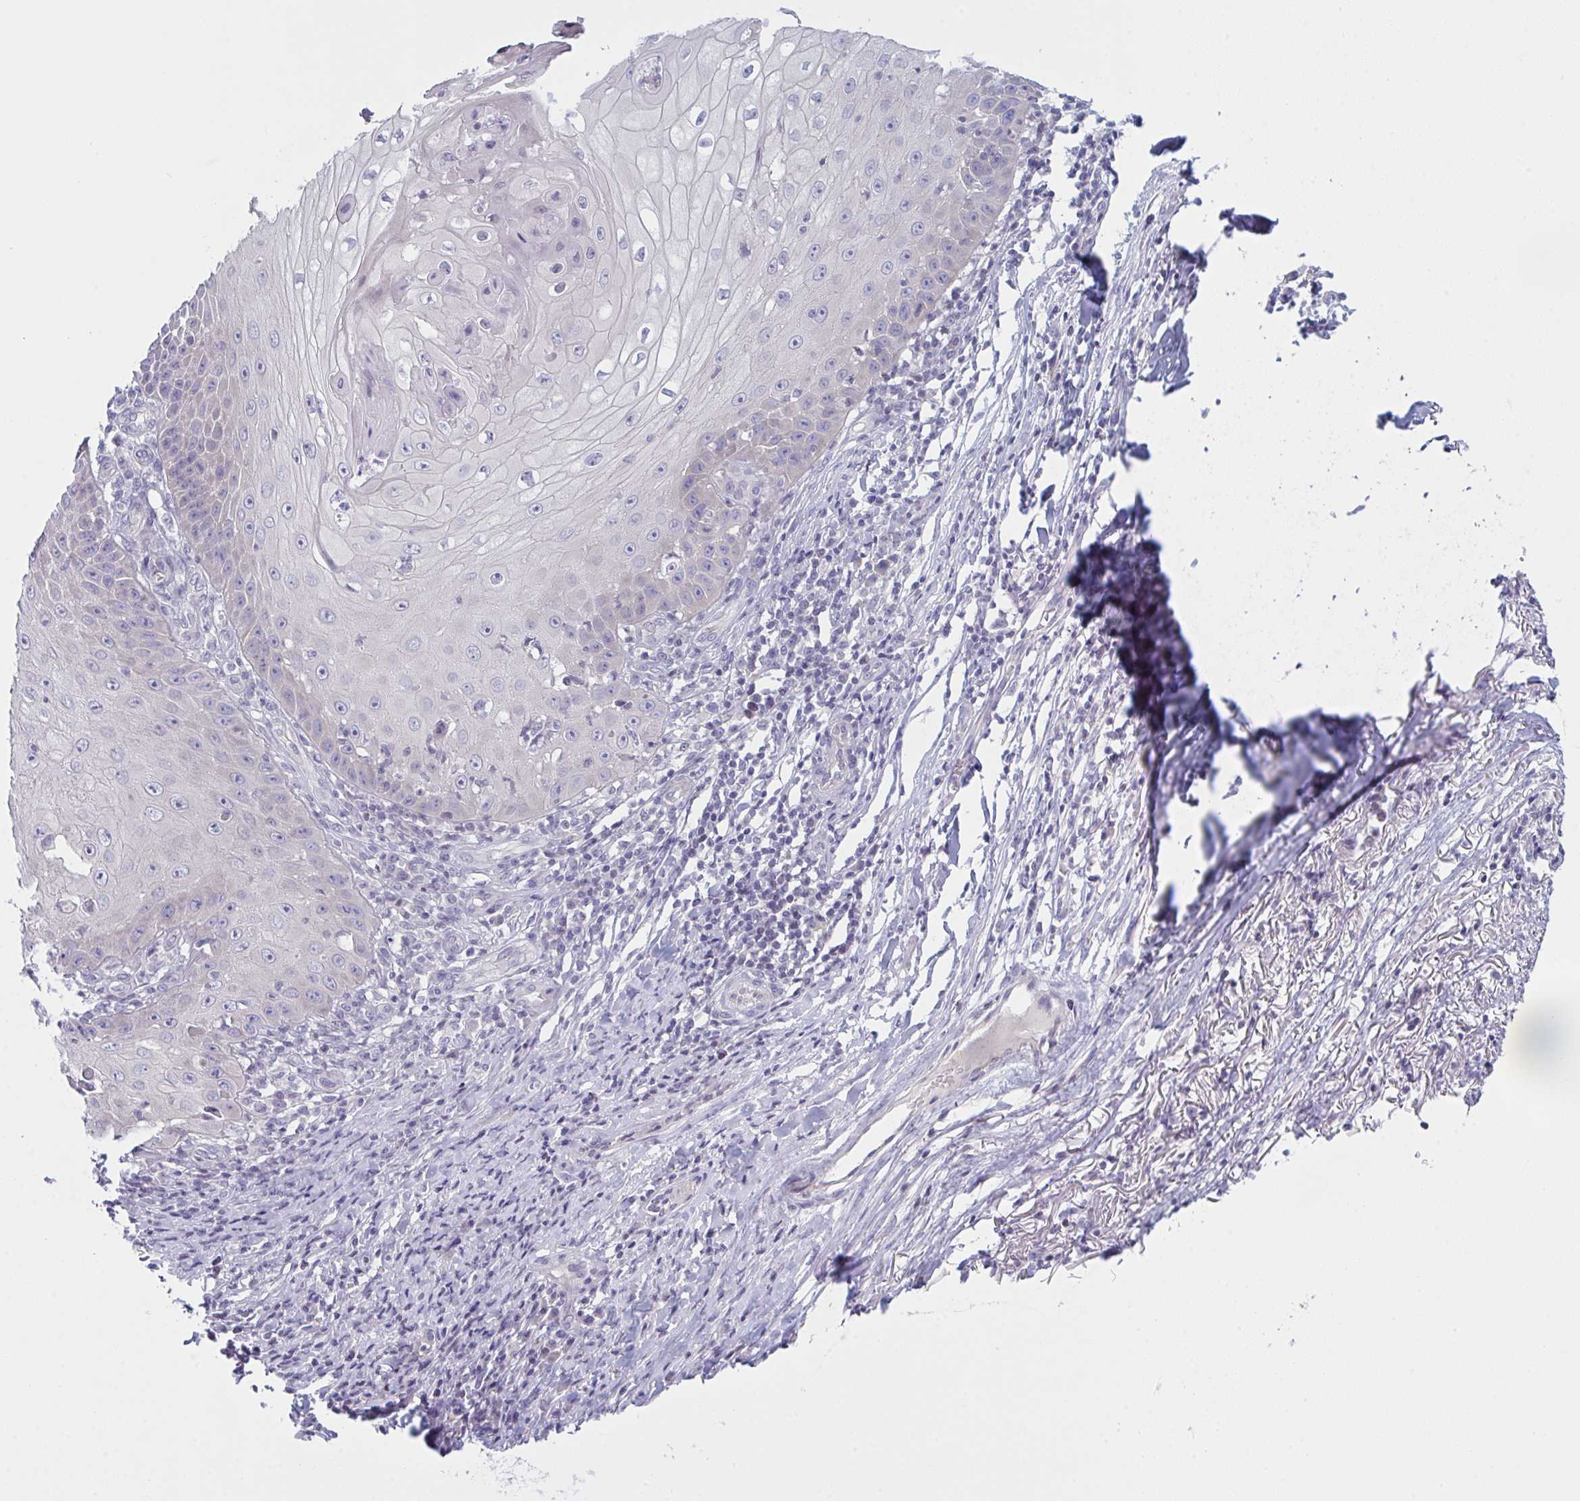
{"staining": {"intensity": "negative", "quantity": "none", "location": "none"}, "tissue": "skin cancer", "cell_type": "Tumor cells", "image_type": "cancer", "snomed": [{"axis": "morphology", "description": "Squamous cell carcinoma, NOS"}, {"axis": "topography", "description": "Skin"}], "caption": "Photomicrograph shows no protein expression in tumor cells of skin cancer (squamous cell carcinoma) tissue.", "gene": "NAA30", "patient": {"sex": "male", "age": 70}}